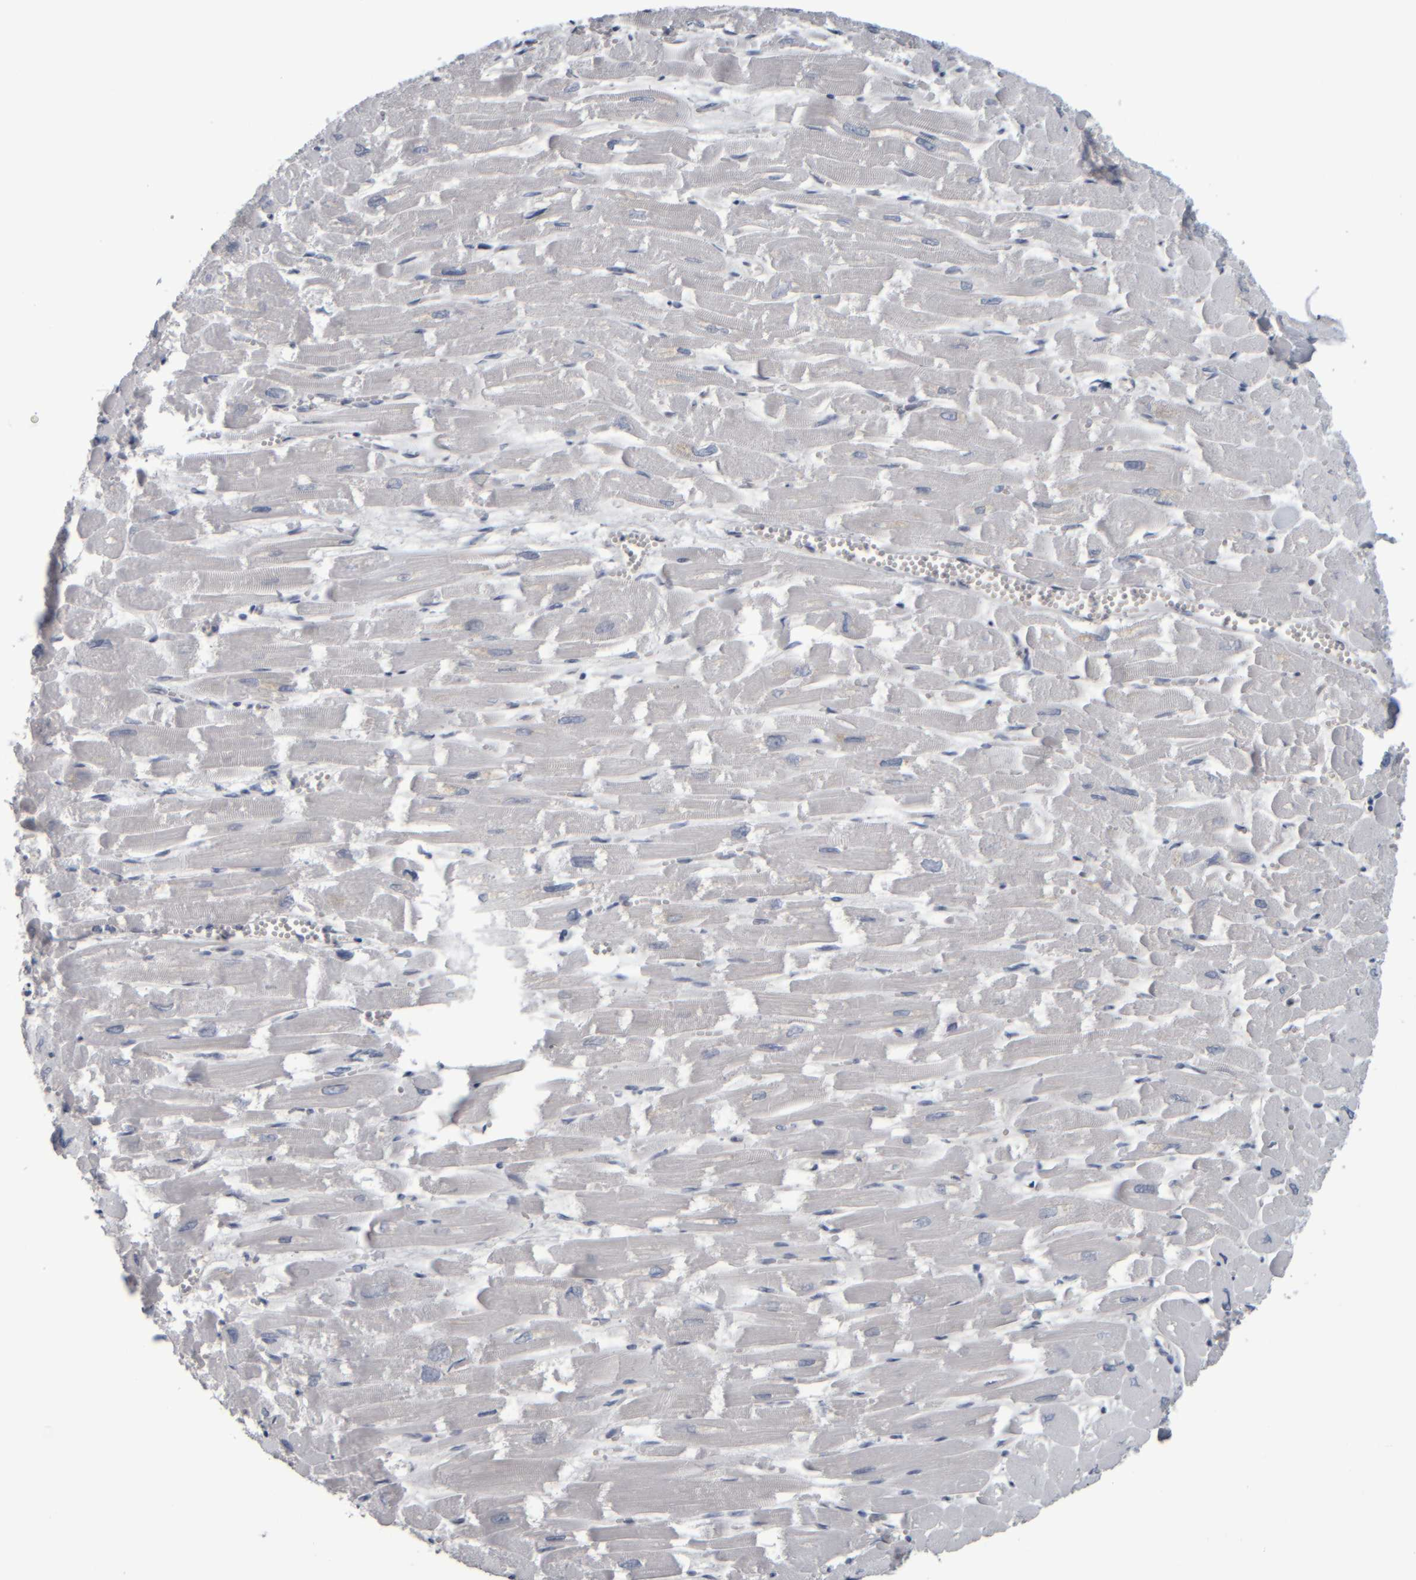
{"staining": {"intensity": "negative", "quantity": "none", "location": "none"}, "tissue": "heart muscle", "cell_type": "Cardiomyocytes", "image_type": "normal", "snomed": [{"axis": "morphology", "description": "Normal tissue, NOS"}, {"axis": "topography", "description": "Heart"}], "caption": "Heart muscle stained for a protein using IHC shows no expression cardiomyocytes.", "gene": "COL14A1", "patient": {"sex": "male", "age": 54}}